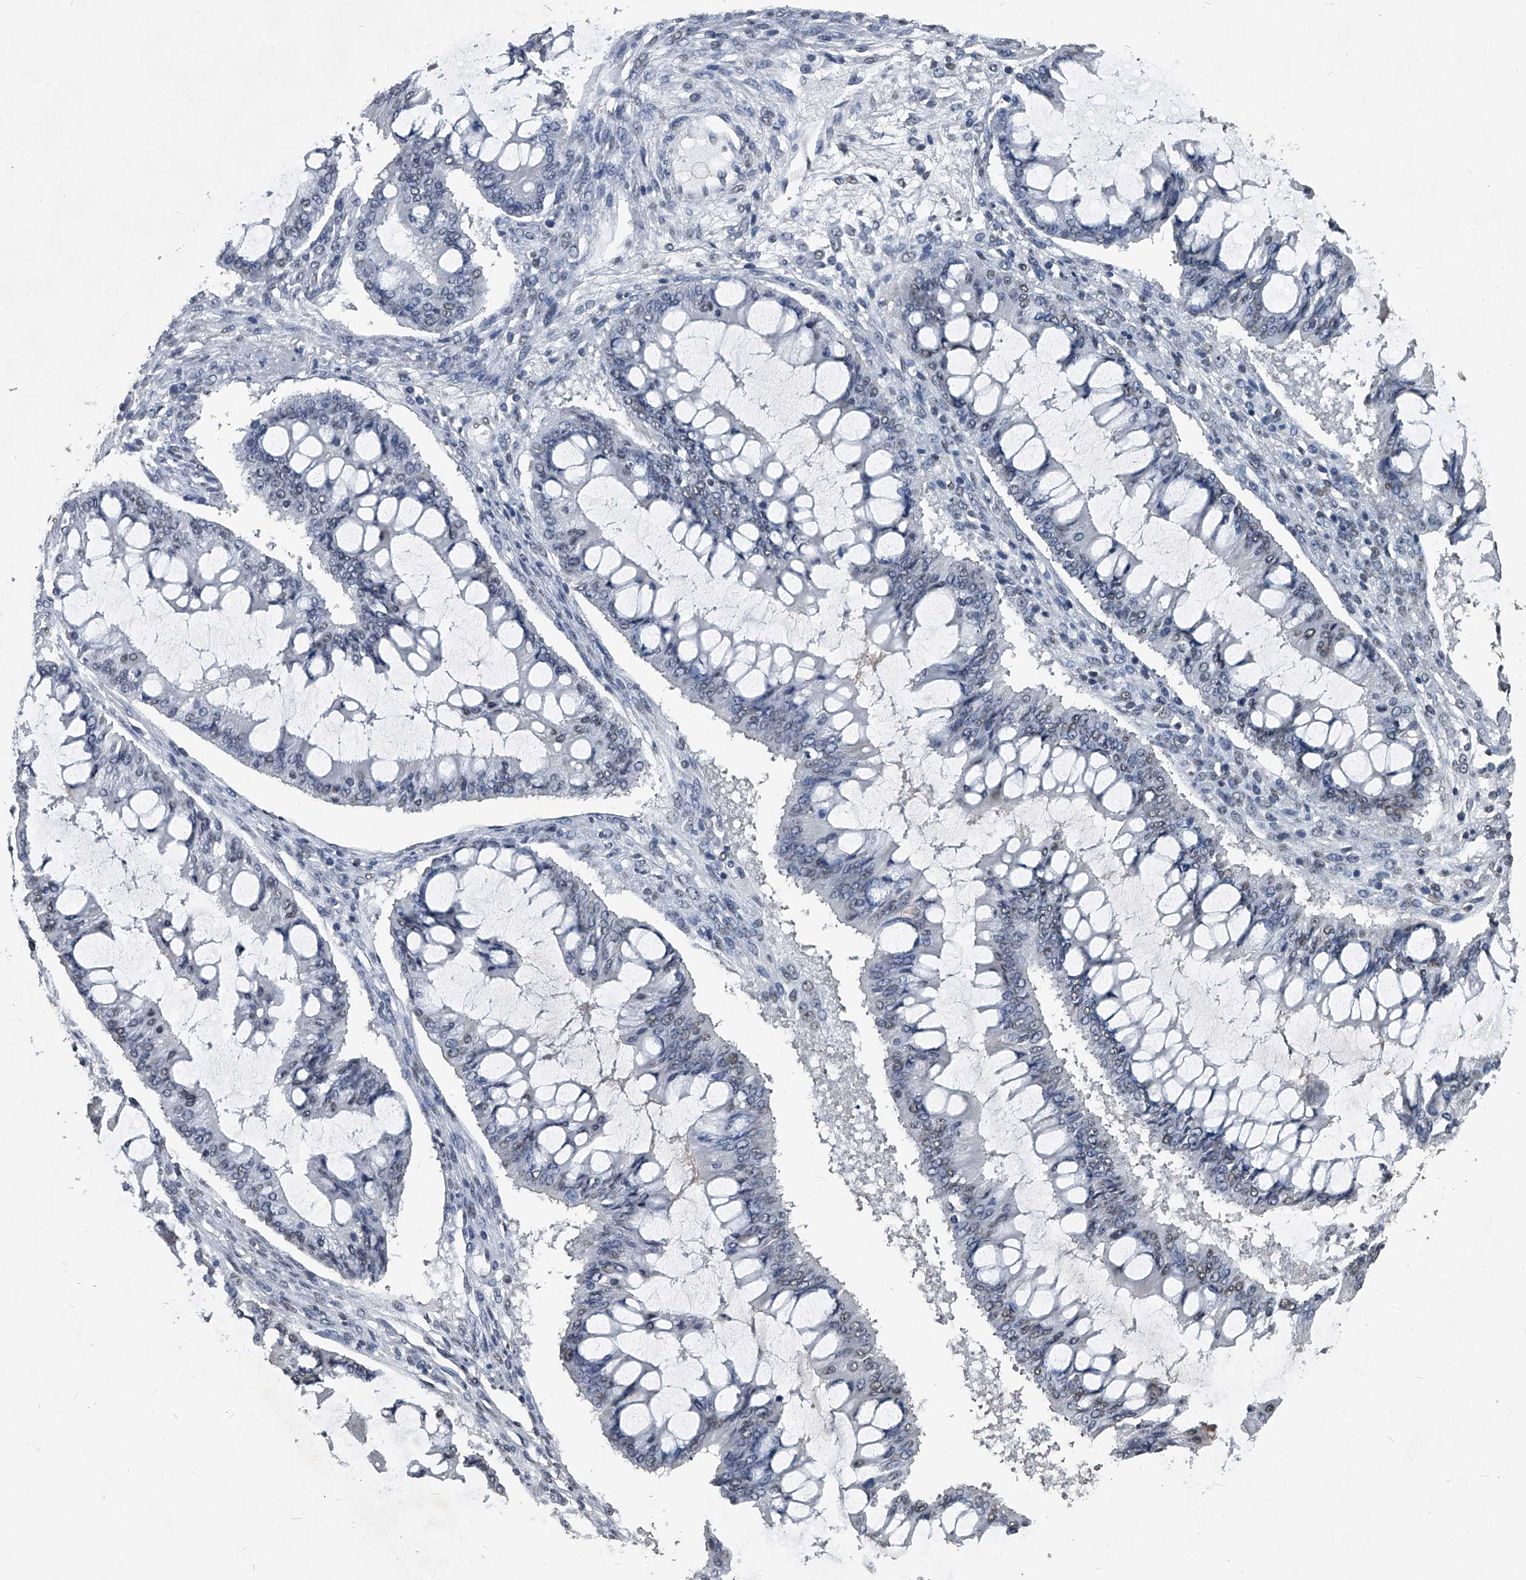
{"staining": {"intensity": "negative", "quantity": "none", "location": "none"}, "tissue": "ovarian cancer", "cell_type": "Tumor cells", "image_type": "cancer", "snomed": [{"axis": "morphology", "description": "Cystadenocarcinoma, mucinous, NOS"}, {"axis": "topography", "description": "Ovary"}], "caption": "Immunohistochemistry (IHC) of human ovarian mucinous cystadenocarcinoma displays no expression in tumor cells.", "gene": "MATR3", "patient": {"sex": "female", "age": 73}}